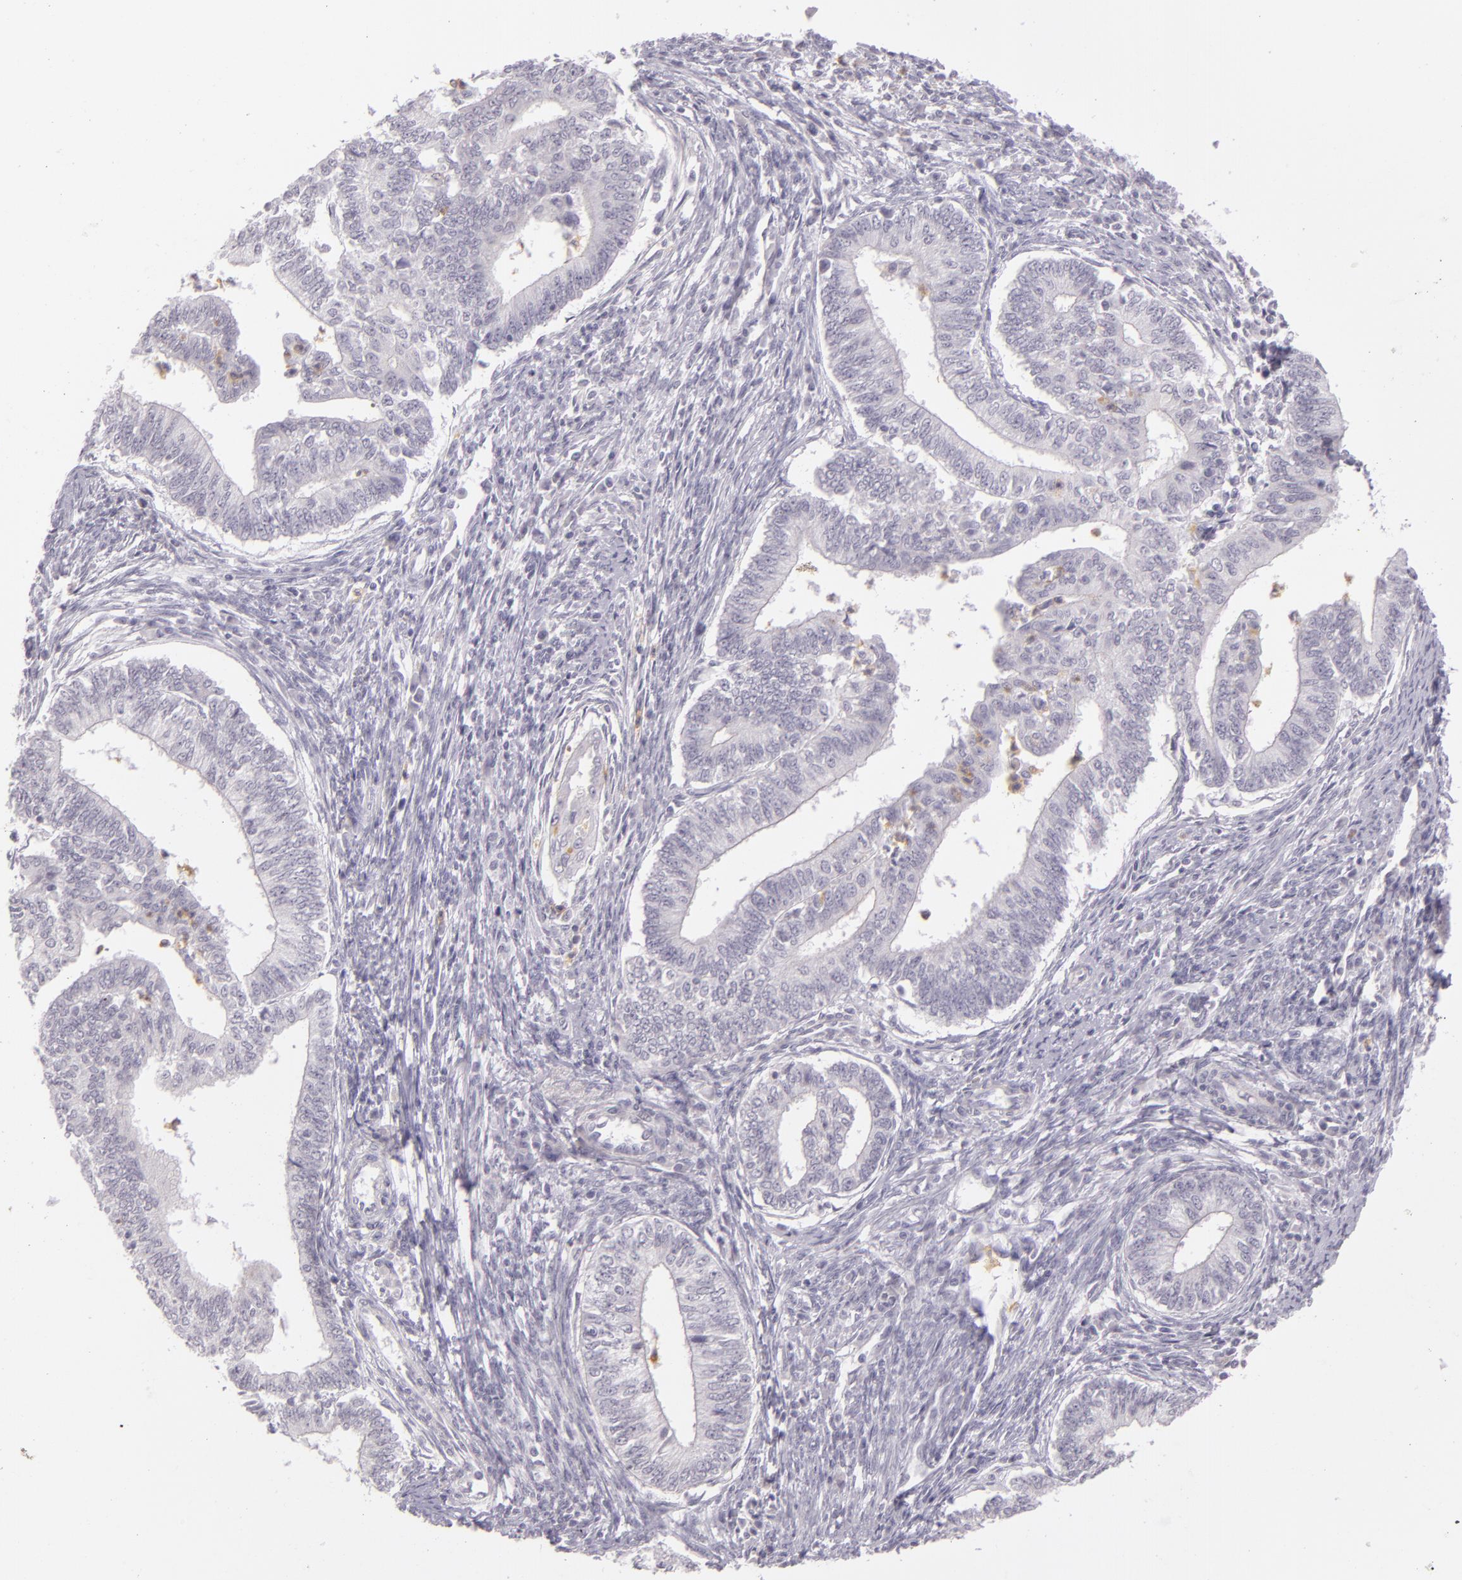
{"staining": {"intensity": "negative", "quantity": "none", "location": "none"}, "tissue": "endometrial cancer", "cell_type": "Tumor cells", "image_type": "cancer", "snomed": [{"axis": "morphology", "description": "Adenocarcinoma, NOS"}, {"axis": "topography", "description": "Endometrium"}], "caption": "An immunohistochemistry (IHC) image of endometrial cancer (adenocarcinoma) is shown. There is no staining in tumor cells of endometrial cancer (adenocarcinoma).", "gene": "CBS", "patient": {"sex": "female", "age": 66}}